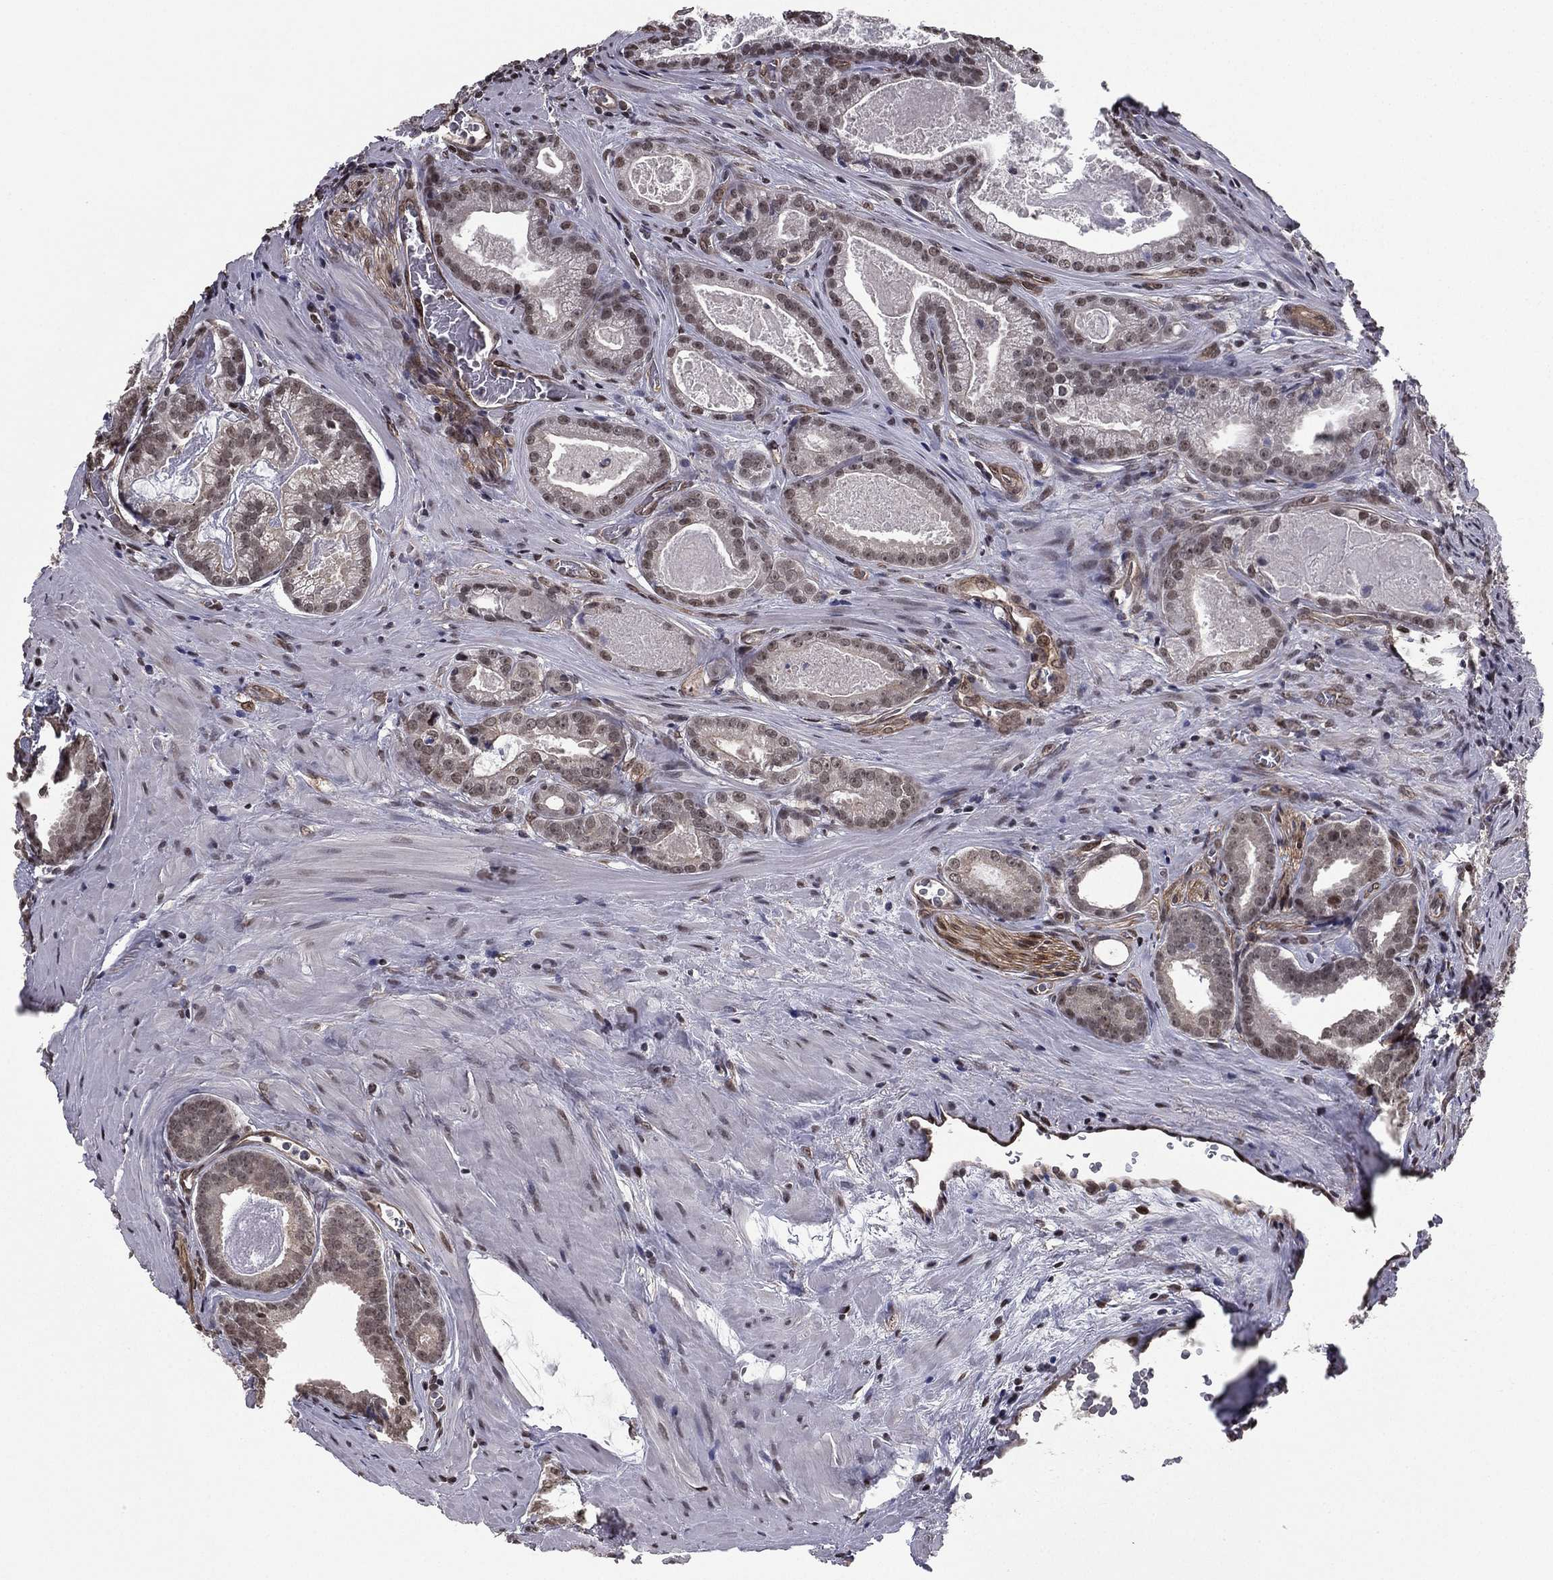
{"staining": {"intensity": "weak", "quantity": "25%-75%", "location": "nuclear"}, "tissue": "prostate cancer", "cell_type": "Tumor cells", "image_type": "cancer", "snomed": [{"axis": "morphology", "description": "Adenocarcinoma, NOS"}, {"axis": "topography", "description": "Prostate"}], "caption": "Protein staining of prostate cancer (adenocarcinoma) tissue exhibits weak nuclear expression in approximately 25%-75% of tumor cells.", "gene": "RARB", "patient": {"sex": "male", "age": 61}}